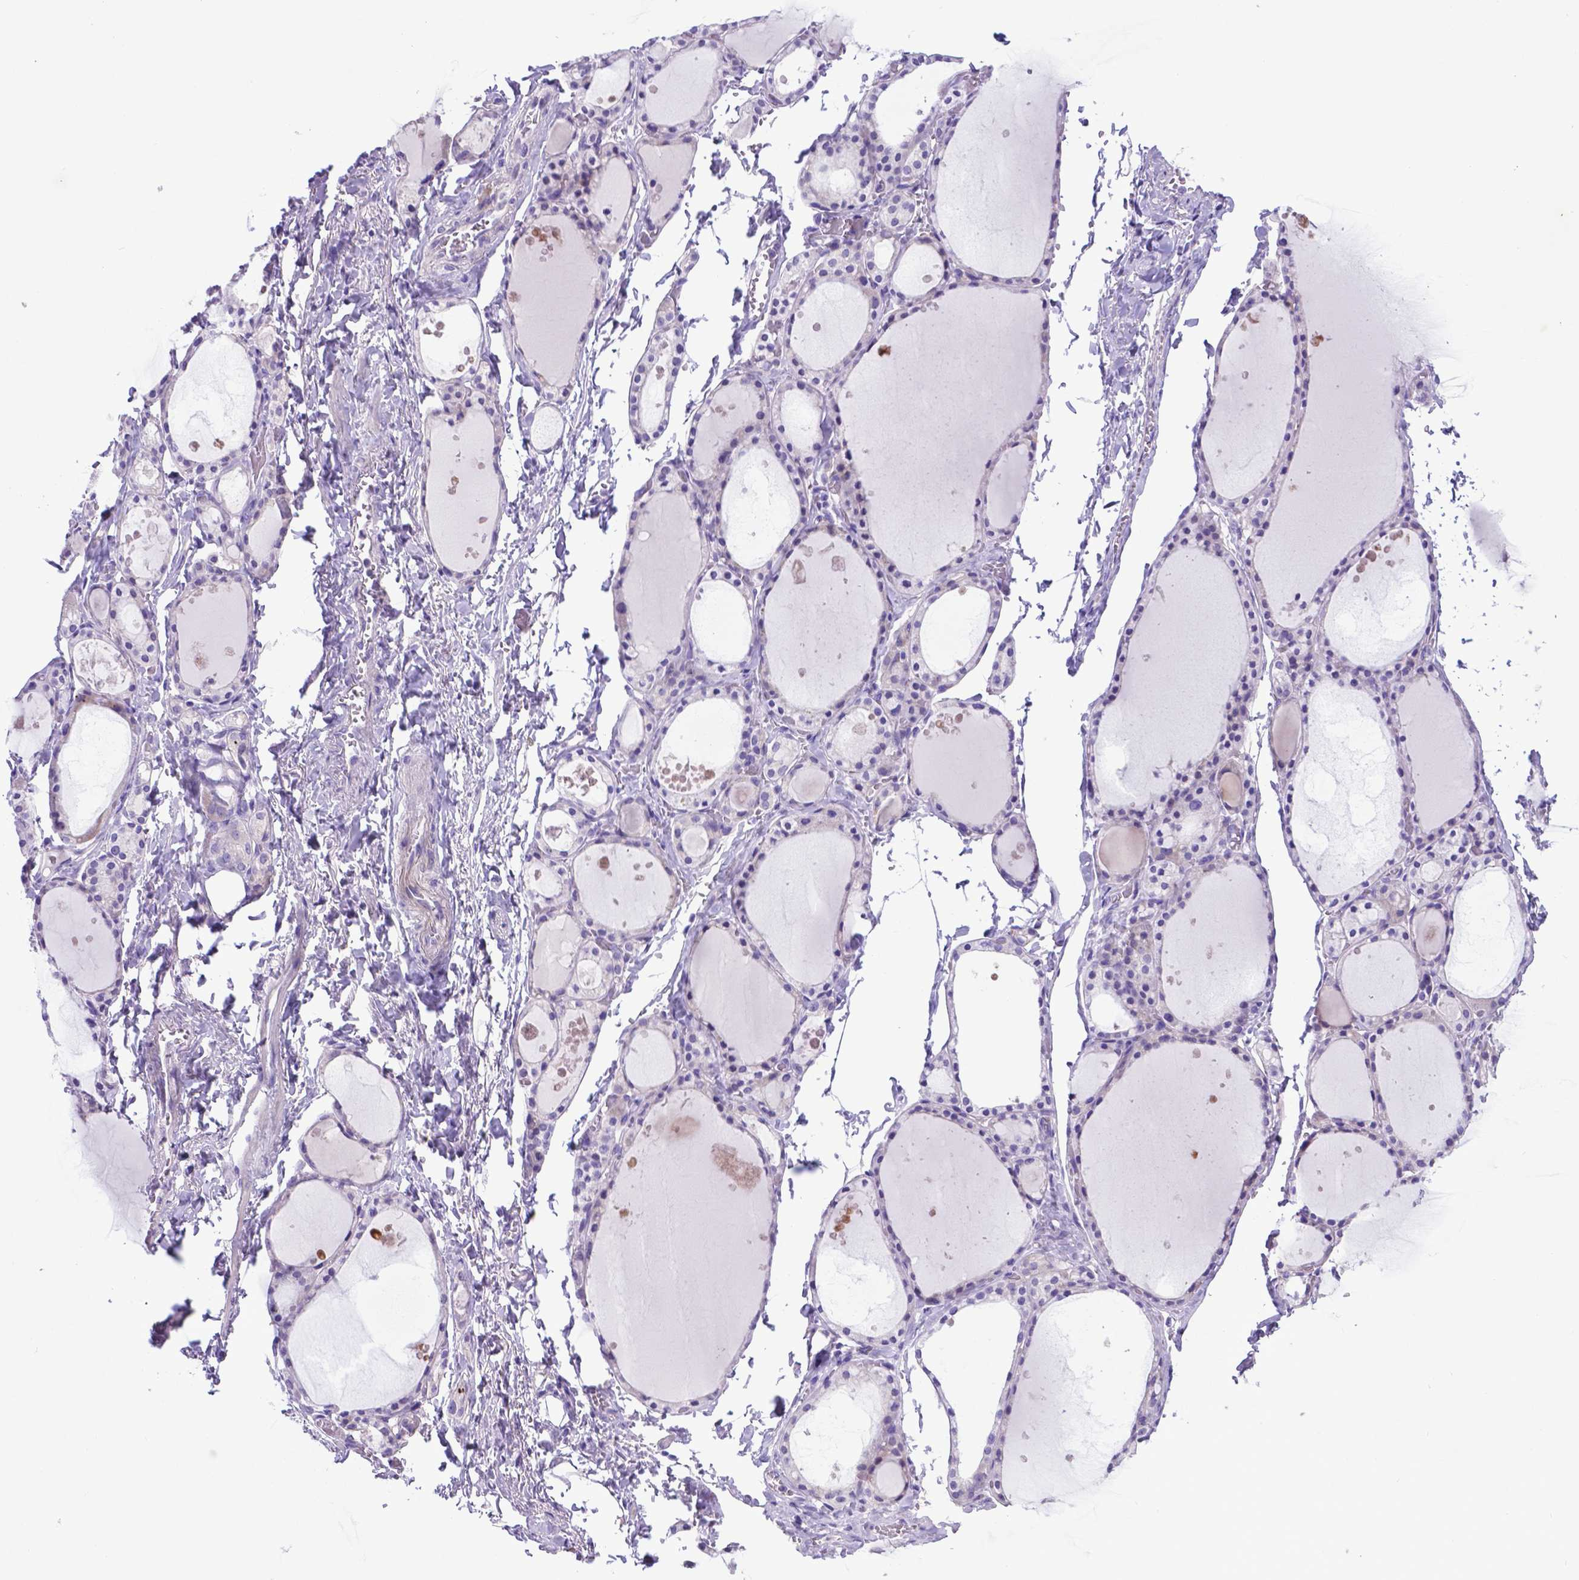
{"staining": {"intensity": "negative", "quantity": "none", "location": "none"}, "tissue": "thyroid gland", "cell_type": "Glandular cells", "image_type": "normal", "snomed": [{"axis": "morphology", "description": "Normal tissue, NOS"}, {"axis": "topography", "description": "Thyroid gland"}], "caption": "A high-resolution histopathology image shows IHC staining of unremarkable thyroid gland, which demonstrates no significant positivity in glandular cells. (DAB (3,3'-diaminobenzidine) immunohistochemistry (IHC) visualized using brightfield microscopy, high magnification).", "gene": "ADRA2B", "patient": {"sex": "male", "age": 68}}